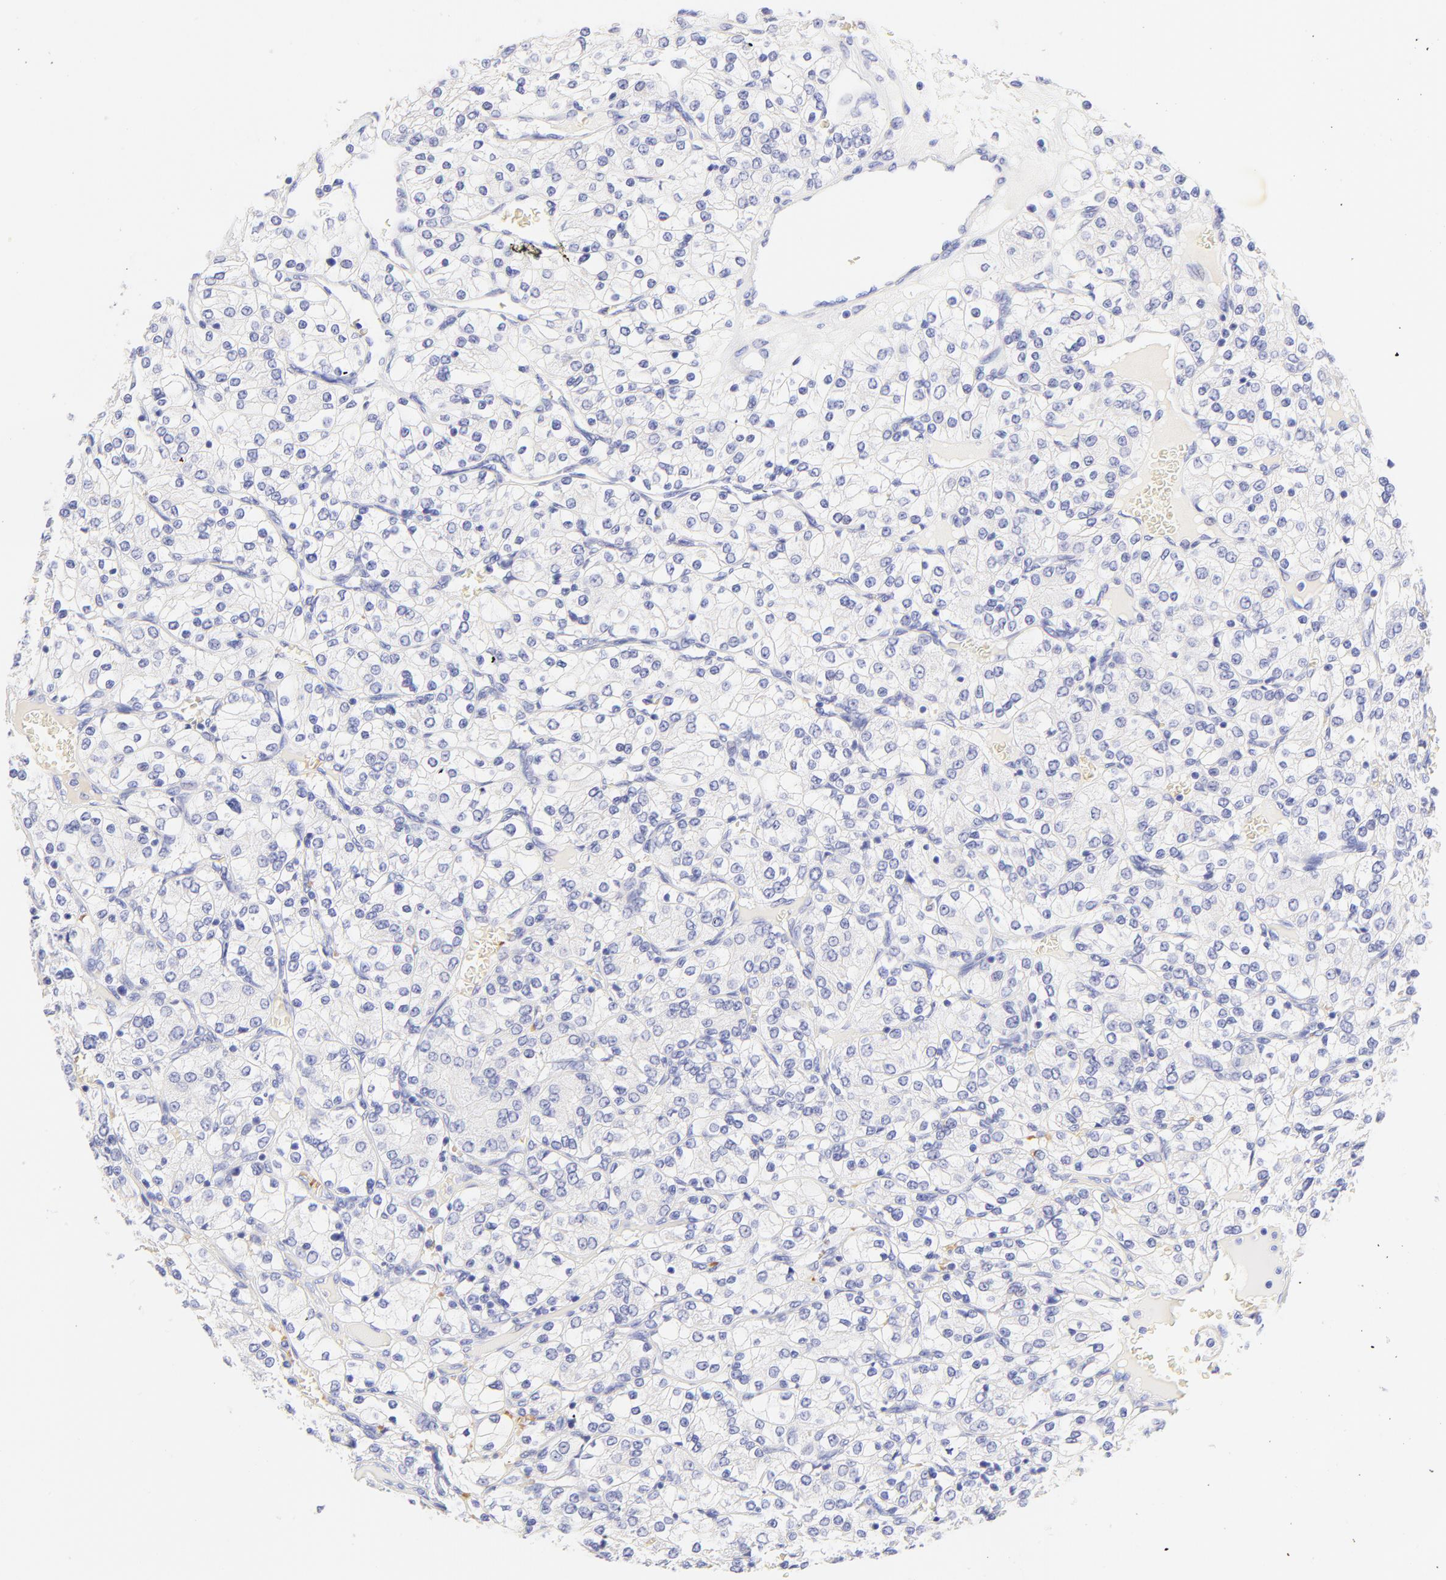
{"staining": {"intensity": "negative", "quantity": "none", "location": "none"}, "tissue": "renal cancer", "cell_type": "Tumor cells", "image_type": "cancer", "snomed": [{"axis": "morphology", "description": "Adenocarcinoma, NOS"}, {"axis": "topography", "description": "Kidney"}], "caption": "Immunohistochemistry (IHC) histopathology image of neoplastic tissue: adenocarcinoma (renal) stained with DAB displays no significant protein positivity in tumor cells.", "gene": "FRMPD3", "patient": {"sex": "female", "age": 62}}